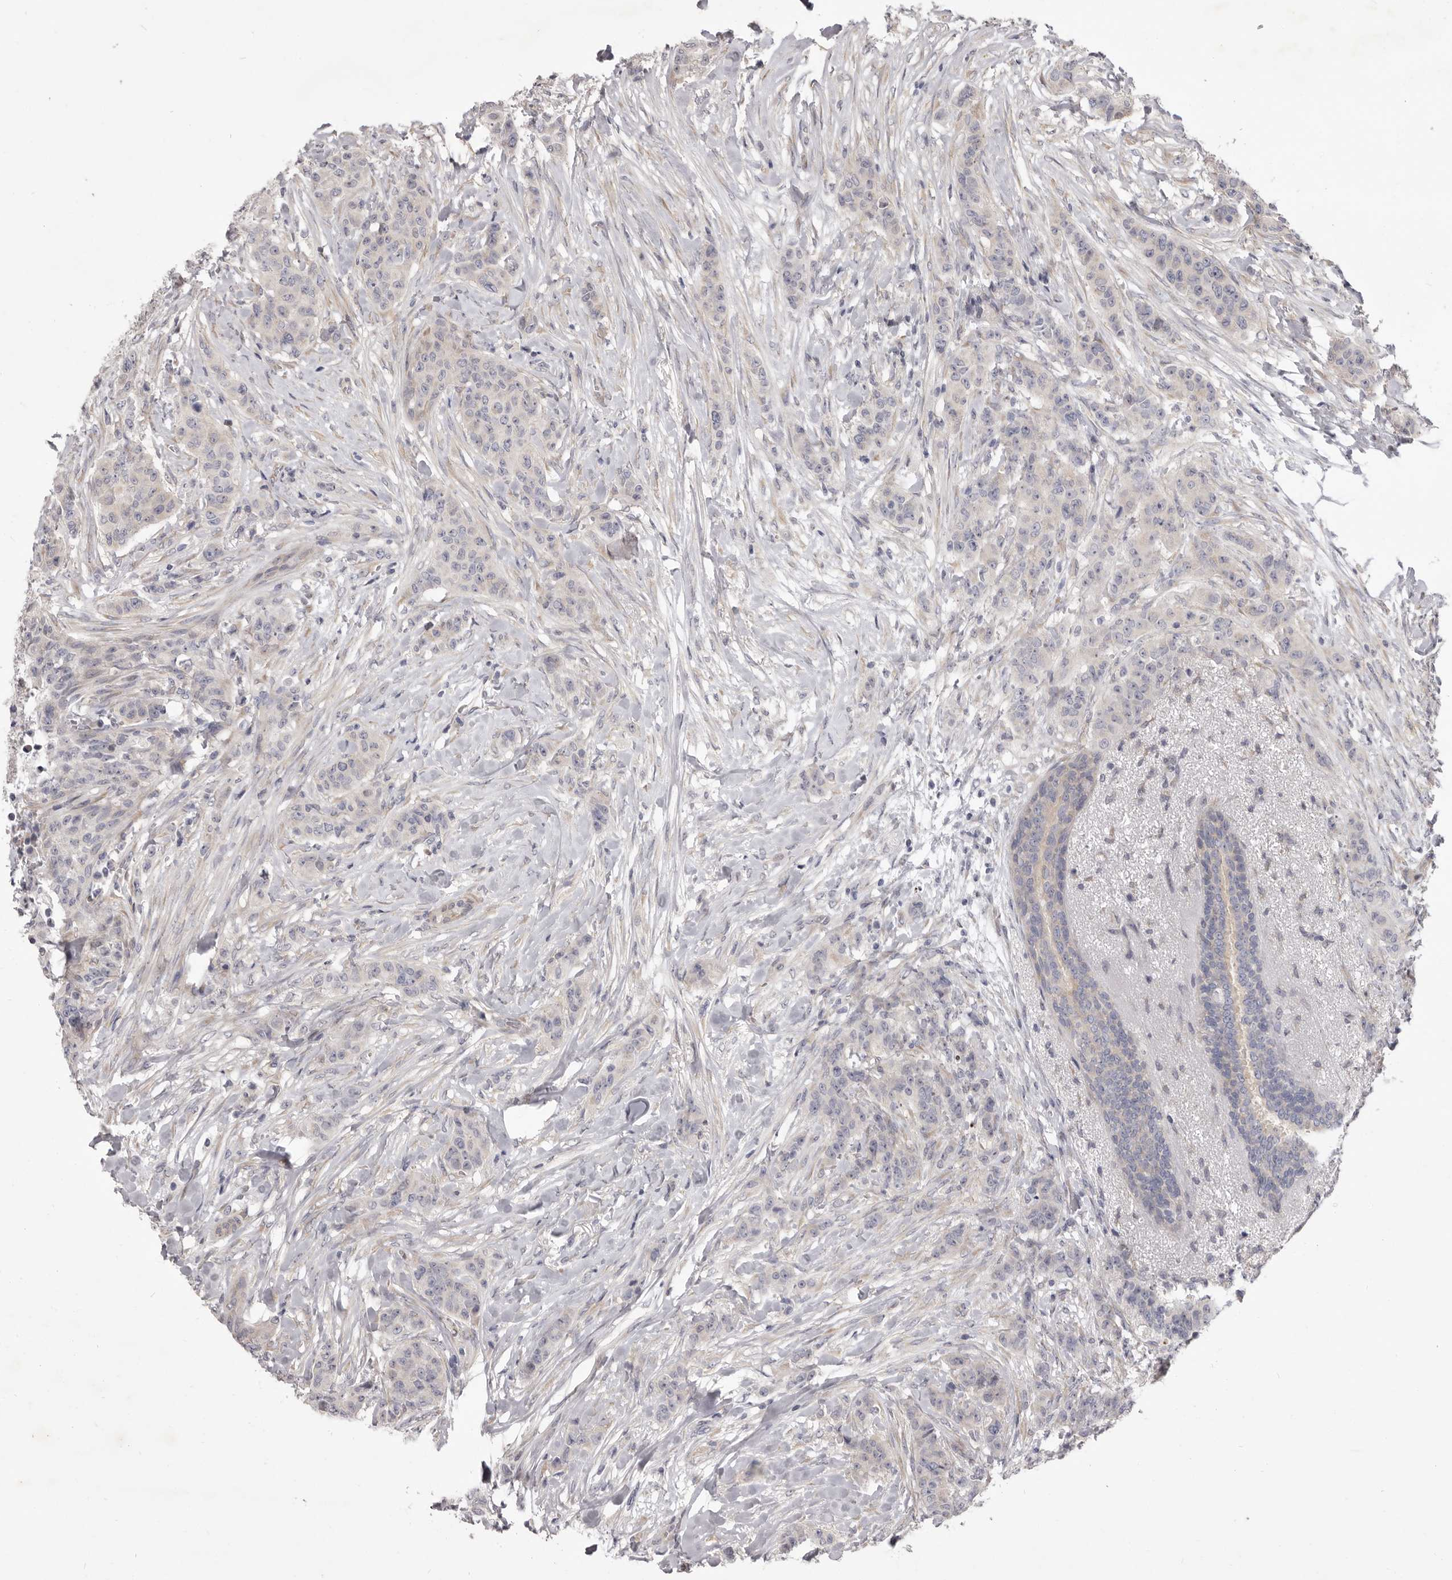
{"staining": {"intensity": "negative", "quantity": "none", "location": "none"}, "tissue": "breast cancer", "cell_type": "Tumor cells", "image_type": "cancer", "snomed": [{"axis": "morphology", "description": "Duct carcinoma"}, {"axis": "topography", "description": "Breast"}], "caption": "An image of breast invasive ductal carcinoma stained for a protein reveals no brown staining in tumor cells.", "gene": "TBC1D8B", "patient": {"sex": "female", "age": 40}}